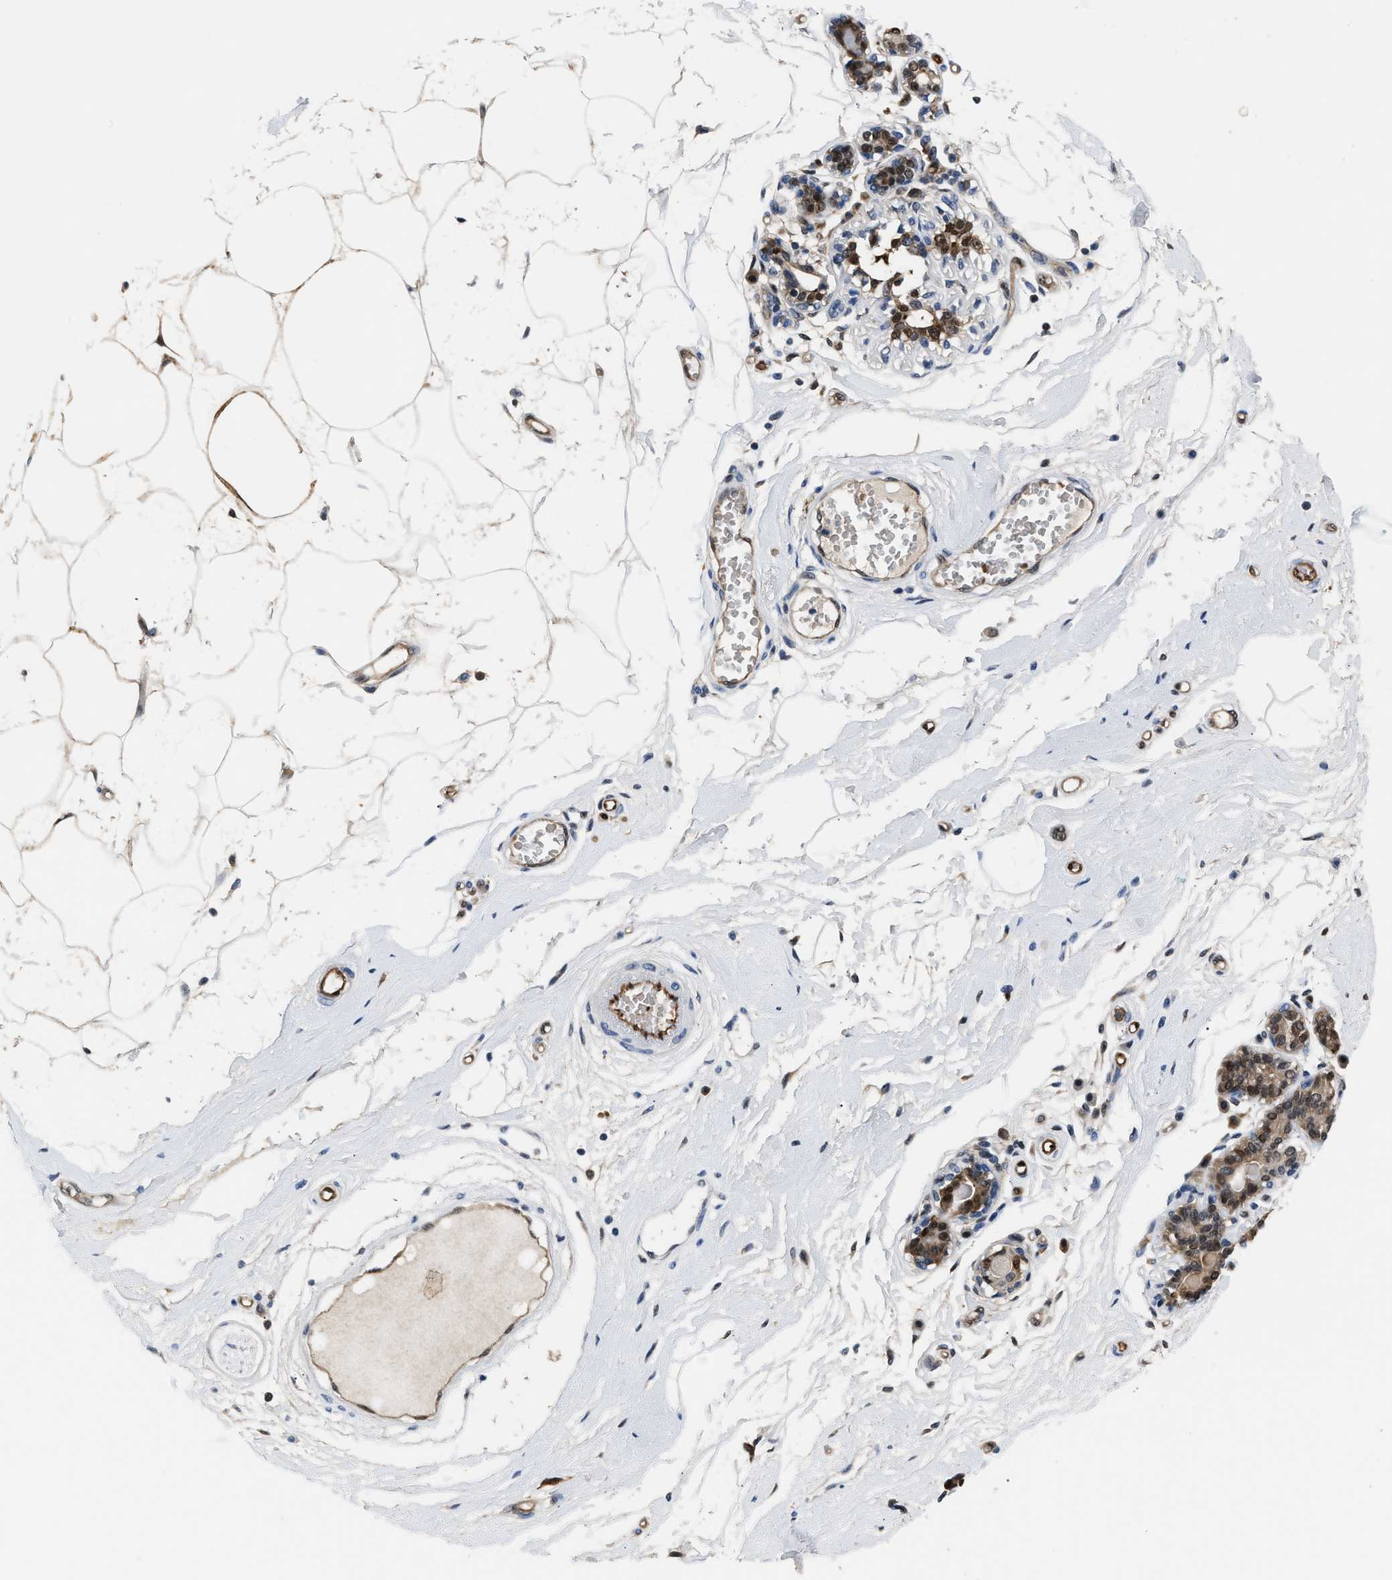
{"staining": {"intensity": "moderate", "quantity": ">75%", "location": "cytoplasmic/membranous"}, "tissue": "breast", "cell_type": "Adipocytes", "image_type": "normal", "snomed": [{"axis": "morphology", "description": "Normal tissue, NOS"}, {"axis": "morphology", "description": "Lobular carcinoma"}, {"axis": "topography", "description": "Breast"}], "caption": "A high-resolution histopathology image shows immunohistochemistry staining of benign breast, which demonstrates moderate cytoplasmic/membranous staining in about >75% of adipocytes.", "gene": "PPA1", "patient": {"sex": "female", "age": 59}}